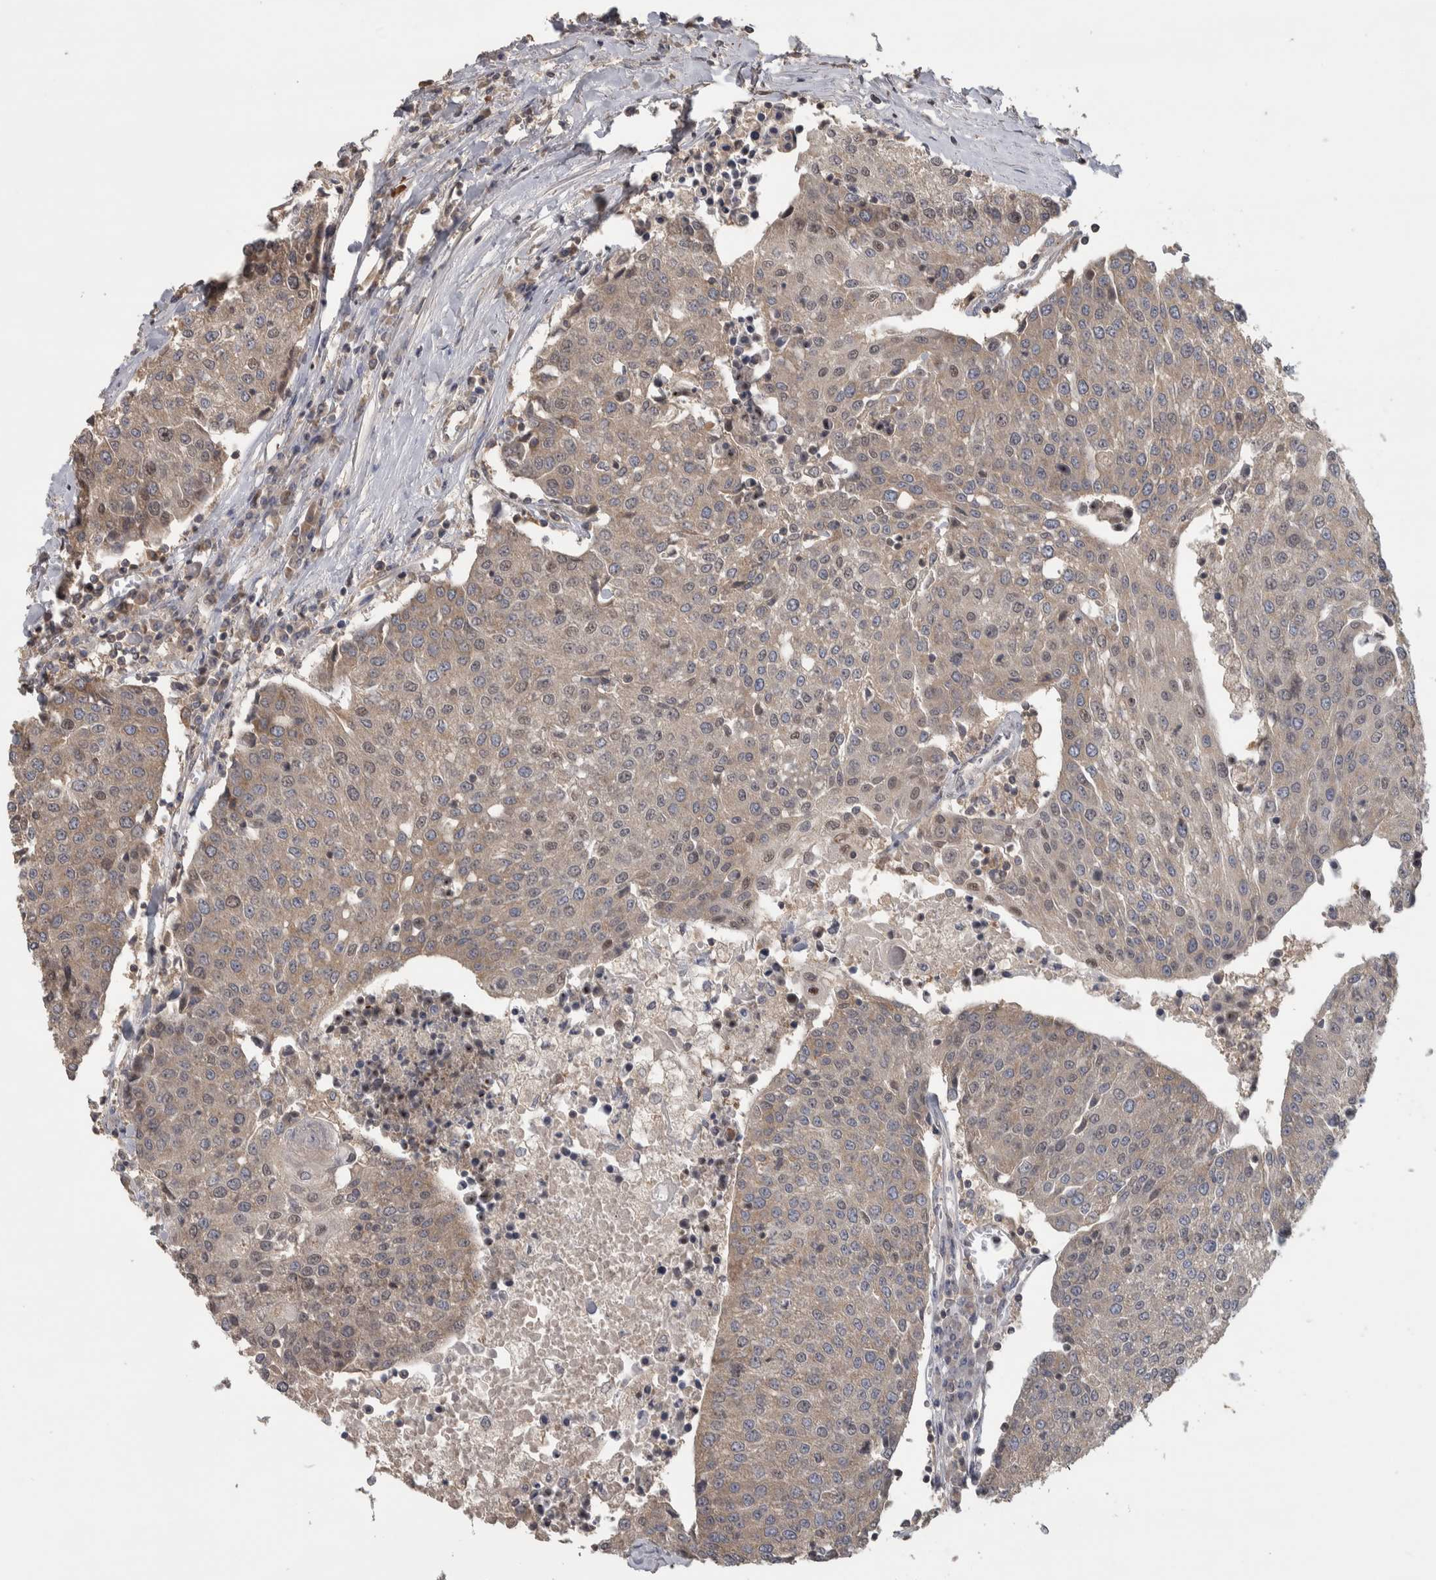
{"staining": {"intensity": "weak", "quantity": "25%-75%", "location": "cytoplasmic/membranous"}, "tissue": "urothelial cancer", "cell_type": "Tumor cells", "image_type": "cancer", "snomed": [{"axis": "morphology", "description": "Urothelial carcinoma, High grade"}, {"axis": "topography", "description": "Urinary bladder"}], "caption": "A photomicrograph of urothelial carcinoma (high-grade) stained for a protein displays weak cytoplasmic/membranous brown staining in tumor cells.", "gene": "IFRD1", "patient": {"sex": "female", "age": 85}}